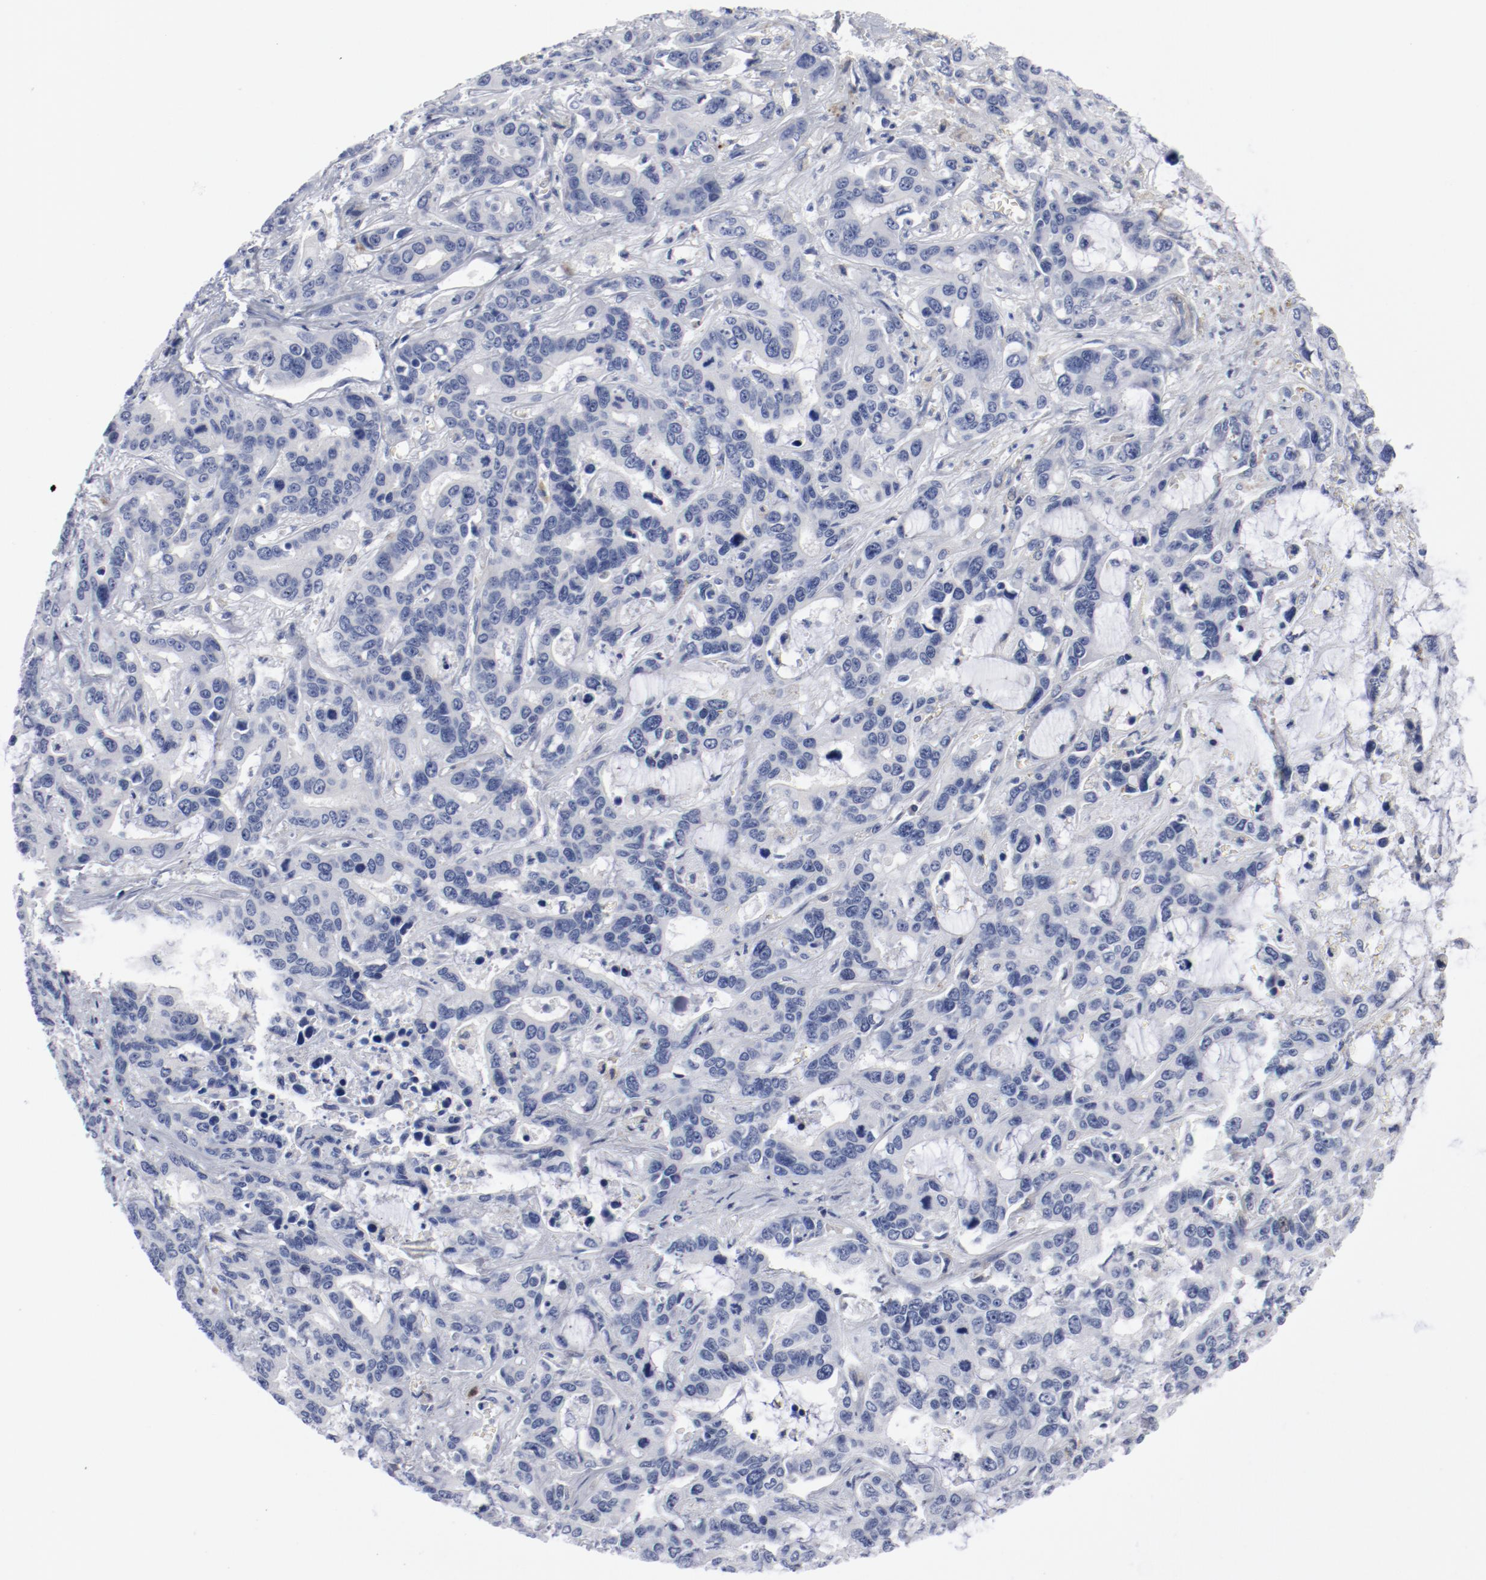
{"staining": {"intensity": "negative", "quantity": "none", "location": "none"}, "tissue": "liver cancer", "cell_type": "Tumor cells", "image_type": "cancer", "snomed": [{"axis": "morphology", "description": "Cholangiocarcinoma"}, {"axis": "topography", "description": "Liver"}], "caption": "This image is of liver cancer (cholangiocarcinoma) stained with IHC to label a protein in brown with the nuclei are counter-stained blue. There is no staining in tumor cells.", "gene": "KCNK13", "patient": {"sex": "female", "age": 65}}